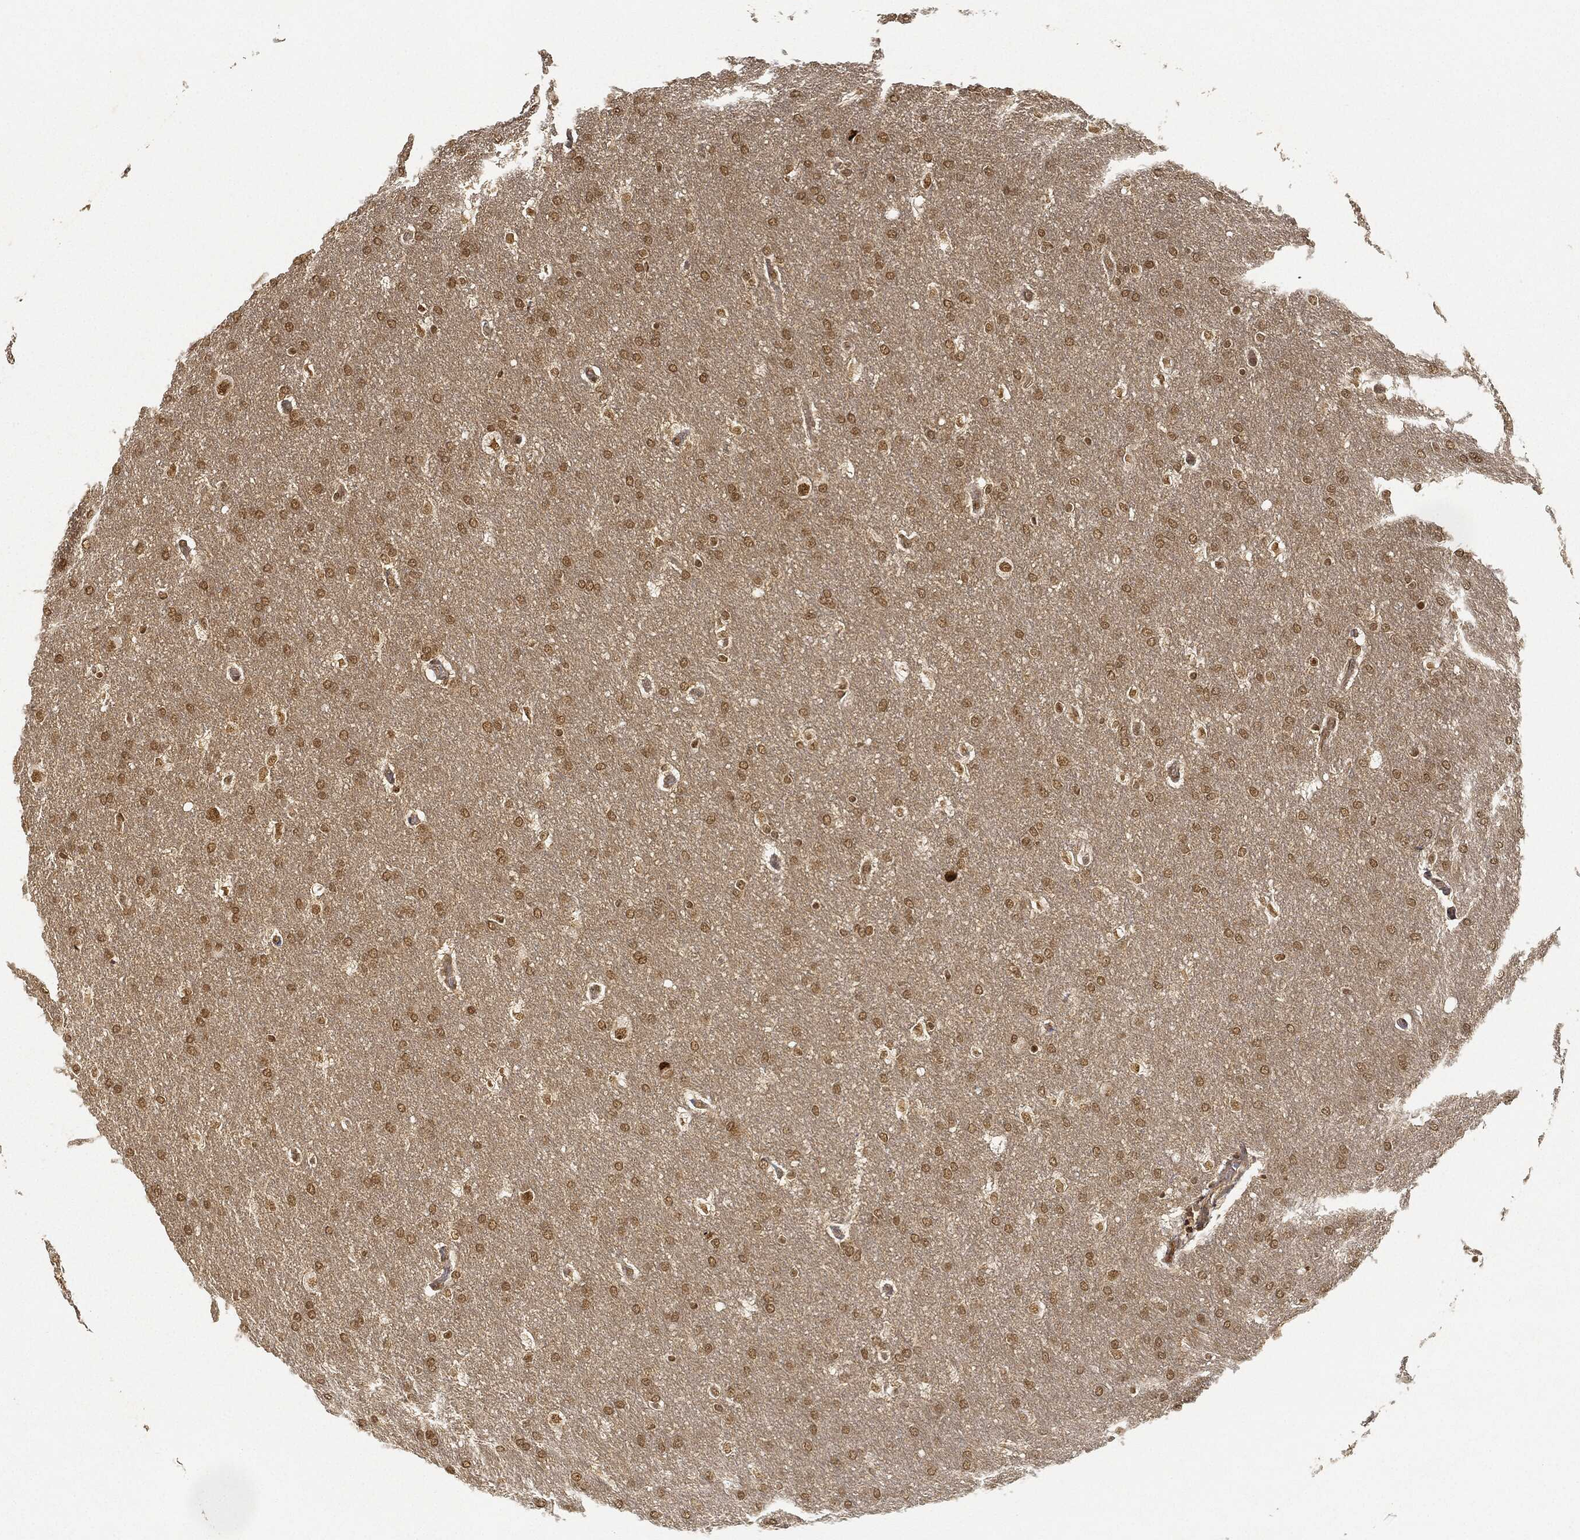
{"staining": {"intensity": "moderate", "quantity": ">75%", "location": "nuclear"}, "tissue": "glioma", "cell_type": "Tumor cells", "image_type": "cancer", "snomed": [{"axis": "morphology", "description": "Glioma, malignant, Low grade"}, {"axis": "topography", "description": "Brain"}], "caption": "A brown stain labels moderate nuclear positivity of a protein in malignant glioma (low-grade) tumor cells.", "gene": "CIB1", "patient": {"sex": "female", "age": 37}}